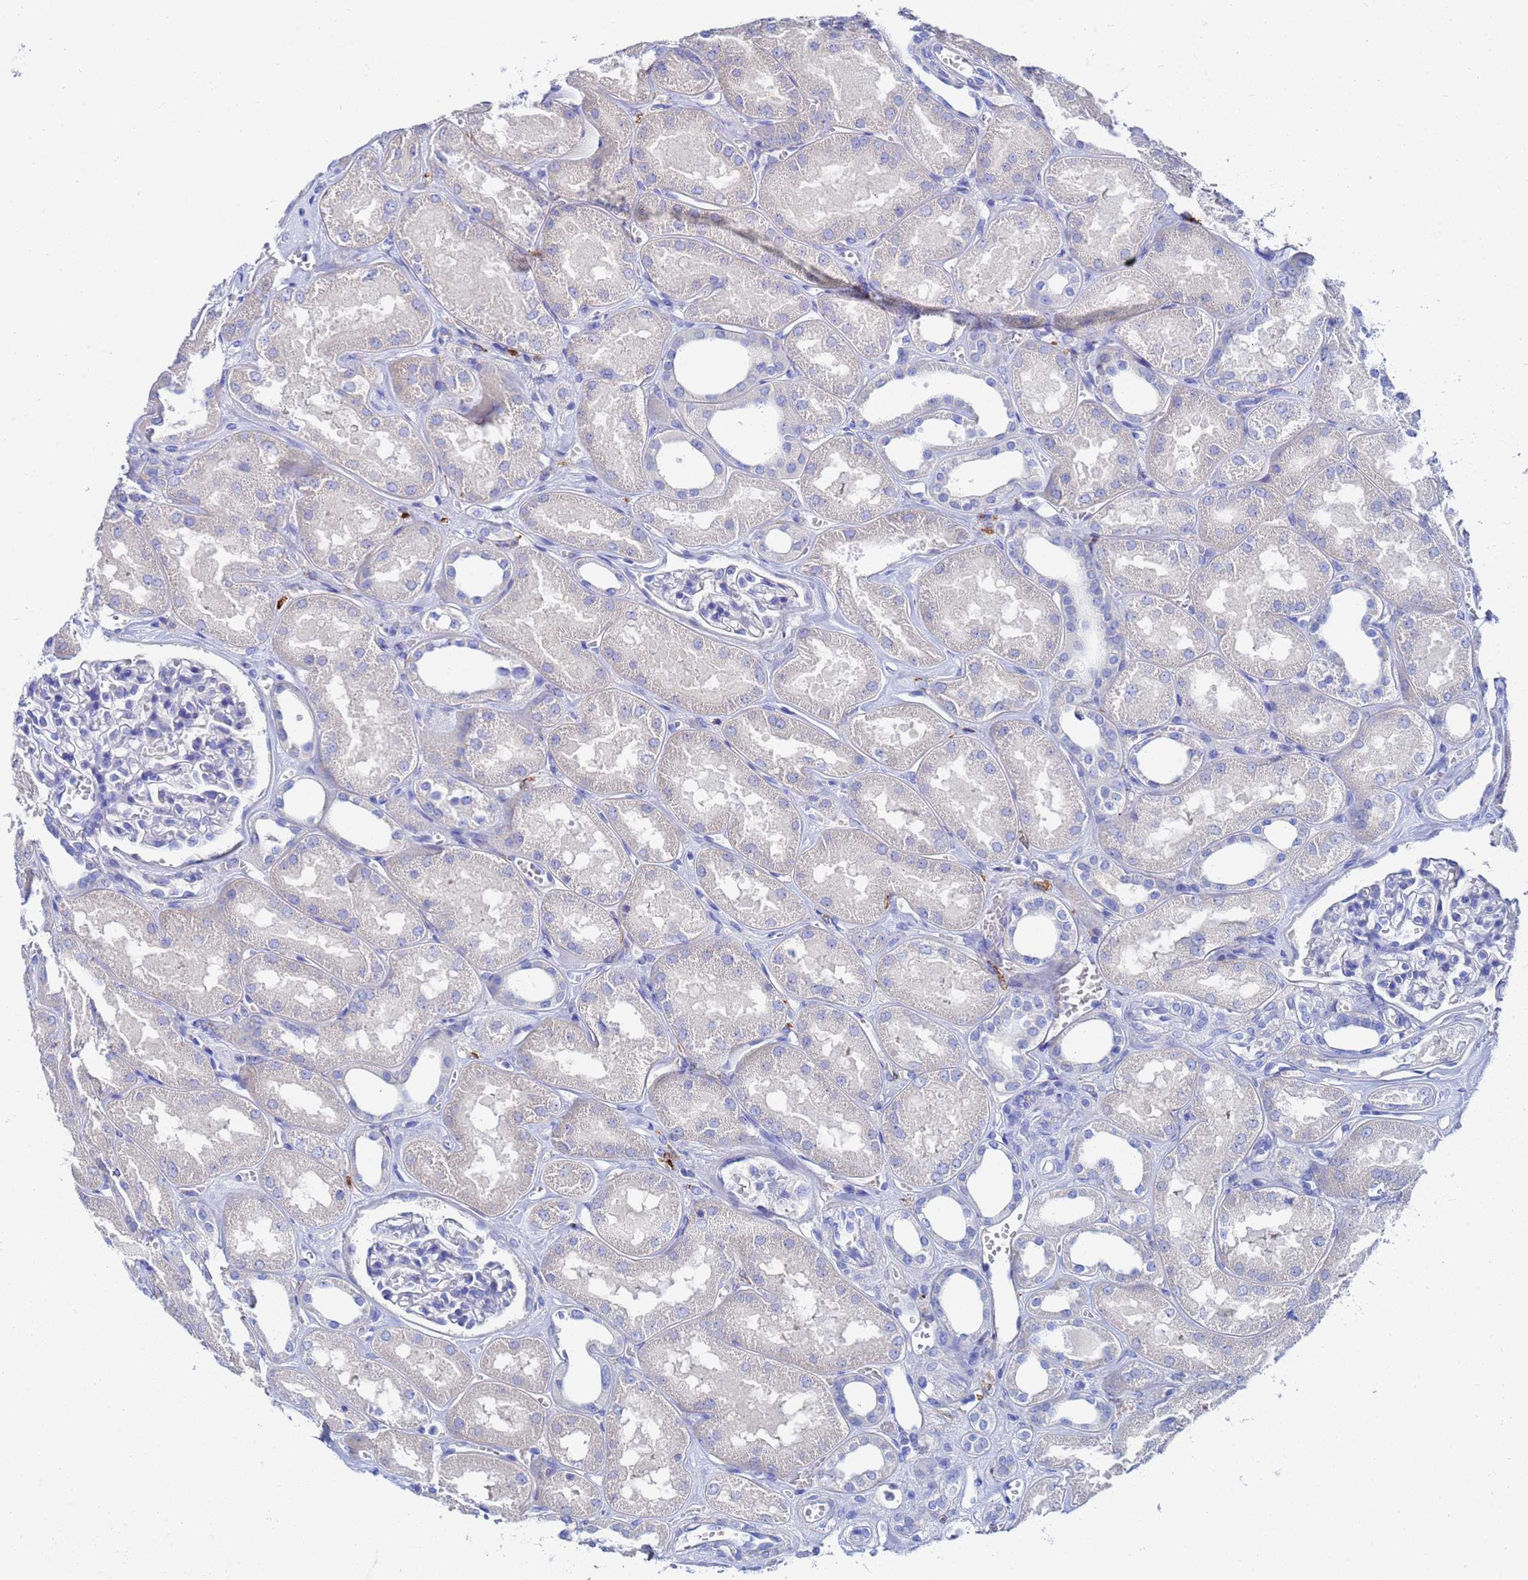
{"staining": {"intensity": "negative", "quantity": "none", "location": "none"}, "tissue": "kidney", "cell_type": "Cells in glomeruli", "image_type": "normal", "snomed": [{"axis": "morphology", "description": "Normal tissue, NOS"}, {"axis": "morphology", "description": "Adenocarcinoma, NOS"}, {"axis": "topography", "description": "Kidney"}], "caption": "High magnification brightfield microscopy of benign kidney stained with DAB (3,3'-diaminobenzidine) (brown) and counterstained with hematoxylin (blue): cells in glomeruli show no significant expression.", "gene": "AQP12A", "patient": {"sex": "female", "age": 68}}